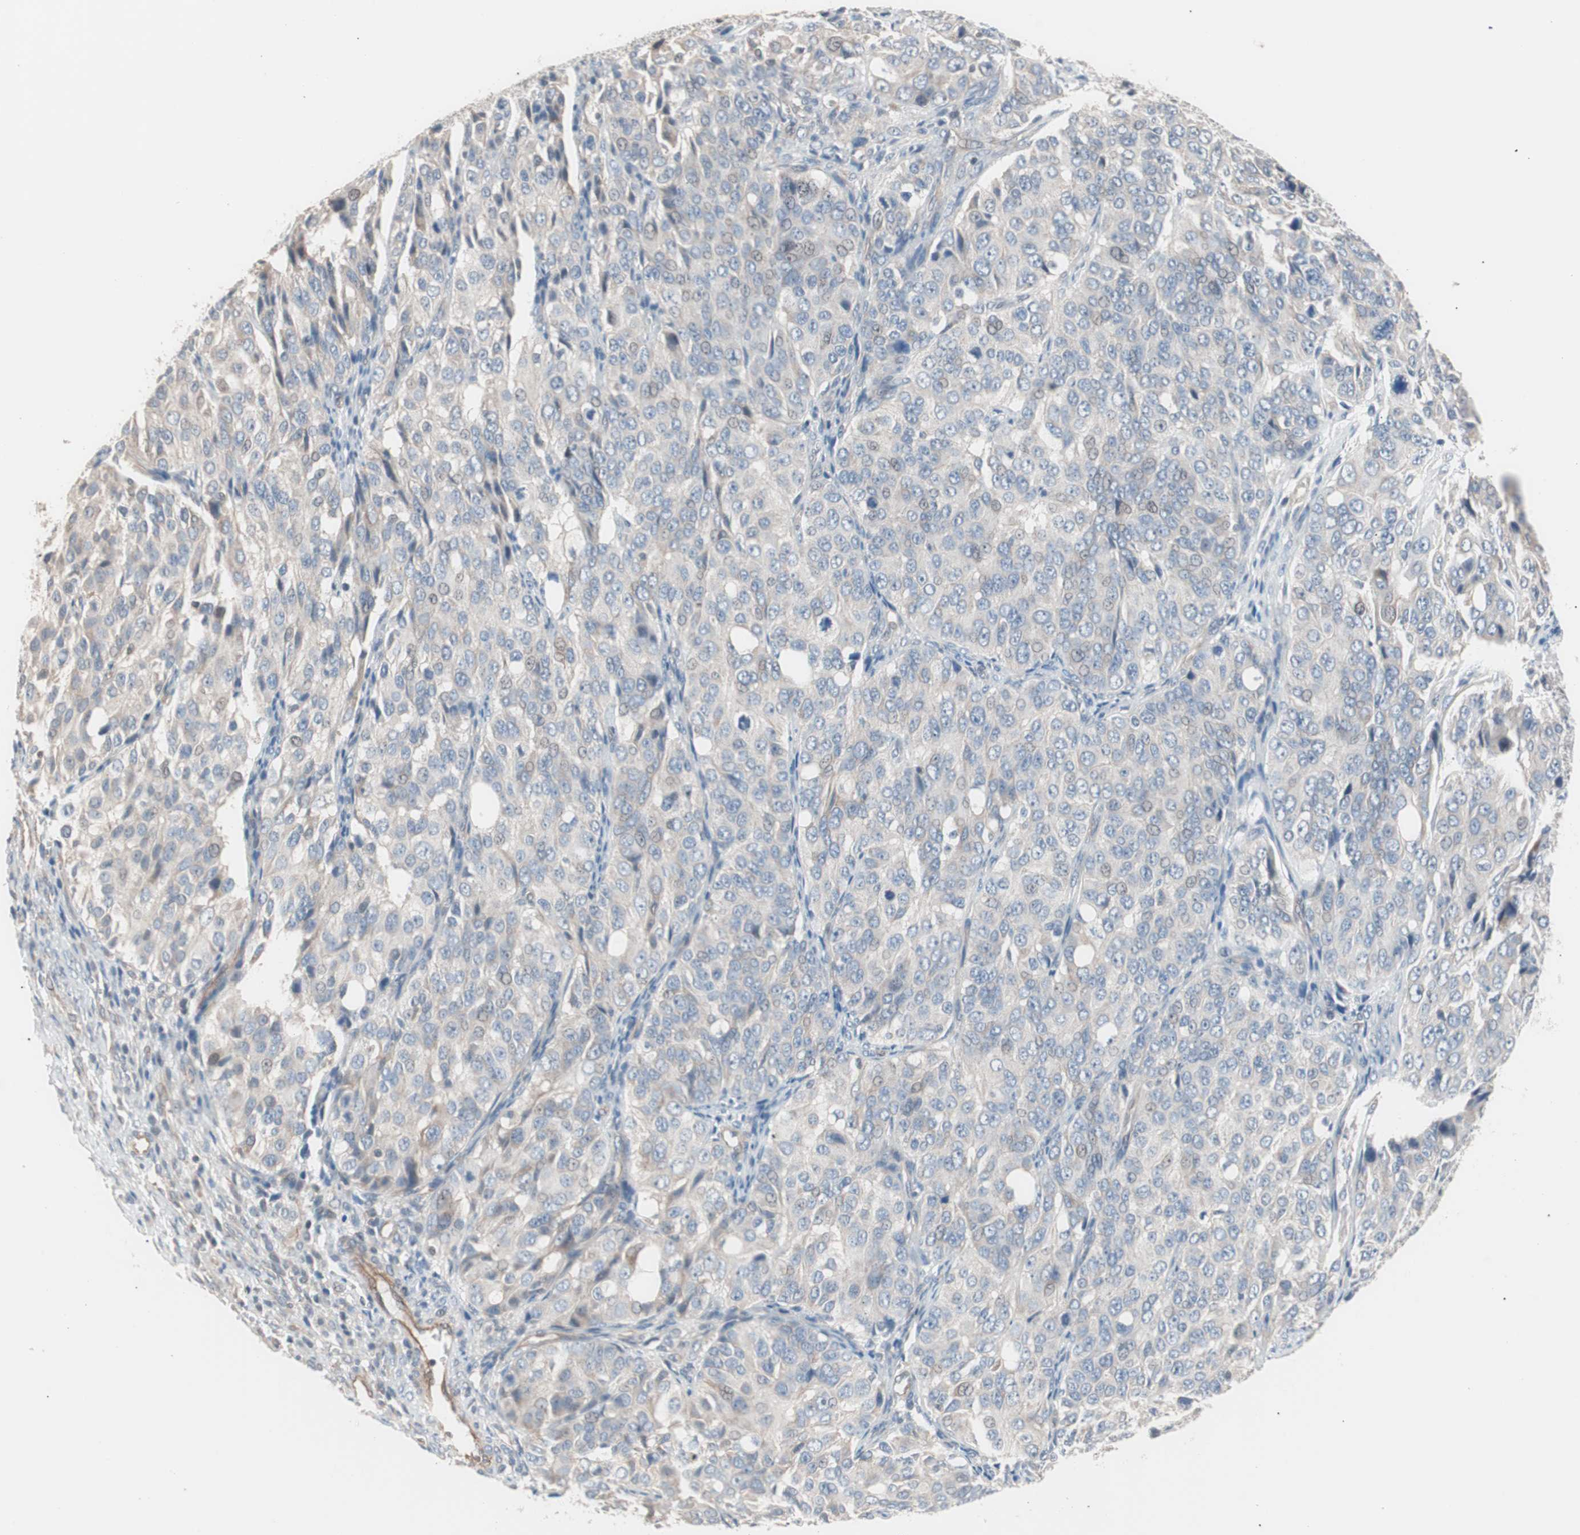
{"staining": {"intensity": "weak", "quantity": "<25%", "location": "cytoplasmic/membranous"}, "tissue": "ovarian cancer", "cell_type": "Tumor cells", "image_type": "cancer", "snomed": [{"axis": "morphology", "description": "Carcinoma, endometroid"}, {"axis": "topography", "description": "Ovary"}], "caption": "Human ovarian cancer stained for a protein using immunohistochemistry (IHC) displays no expression in tumor cells.", "gene": "SMG1", "patient": {"sex": "female", "age": 51}}